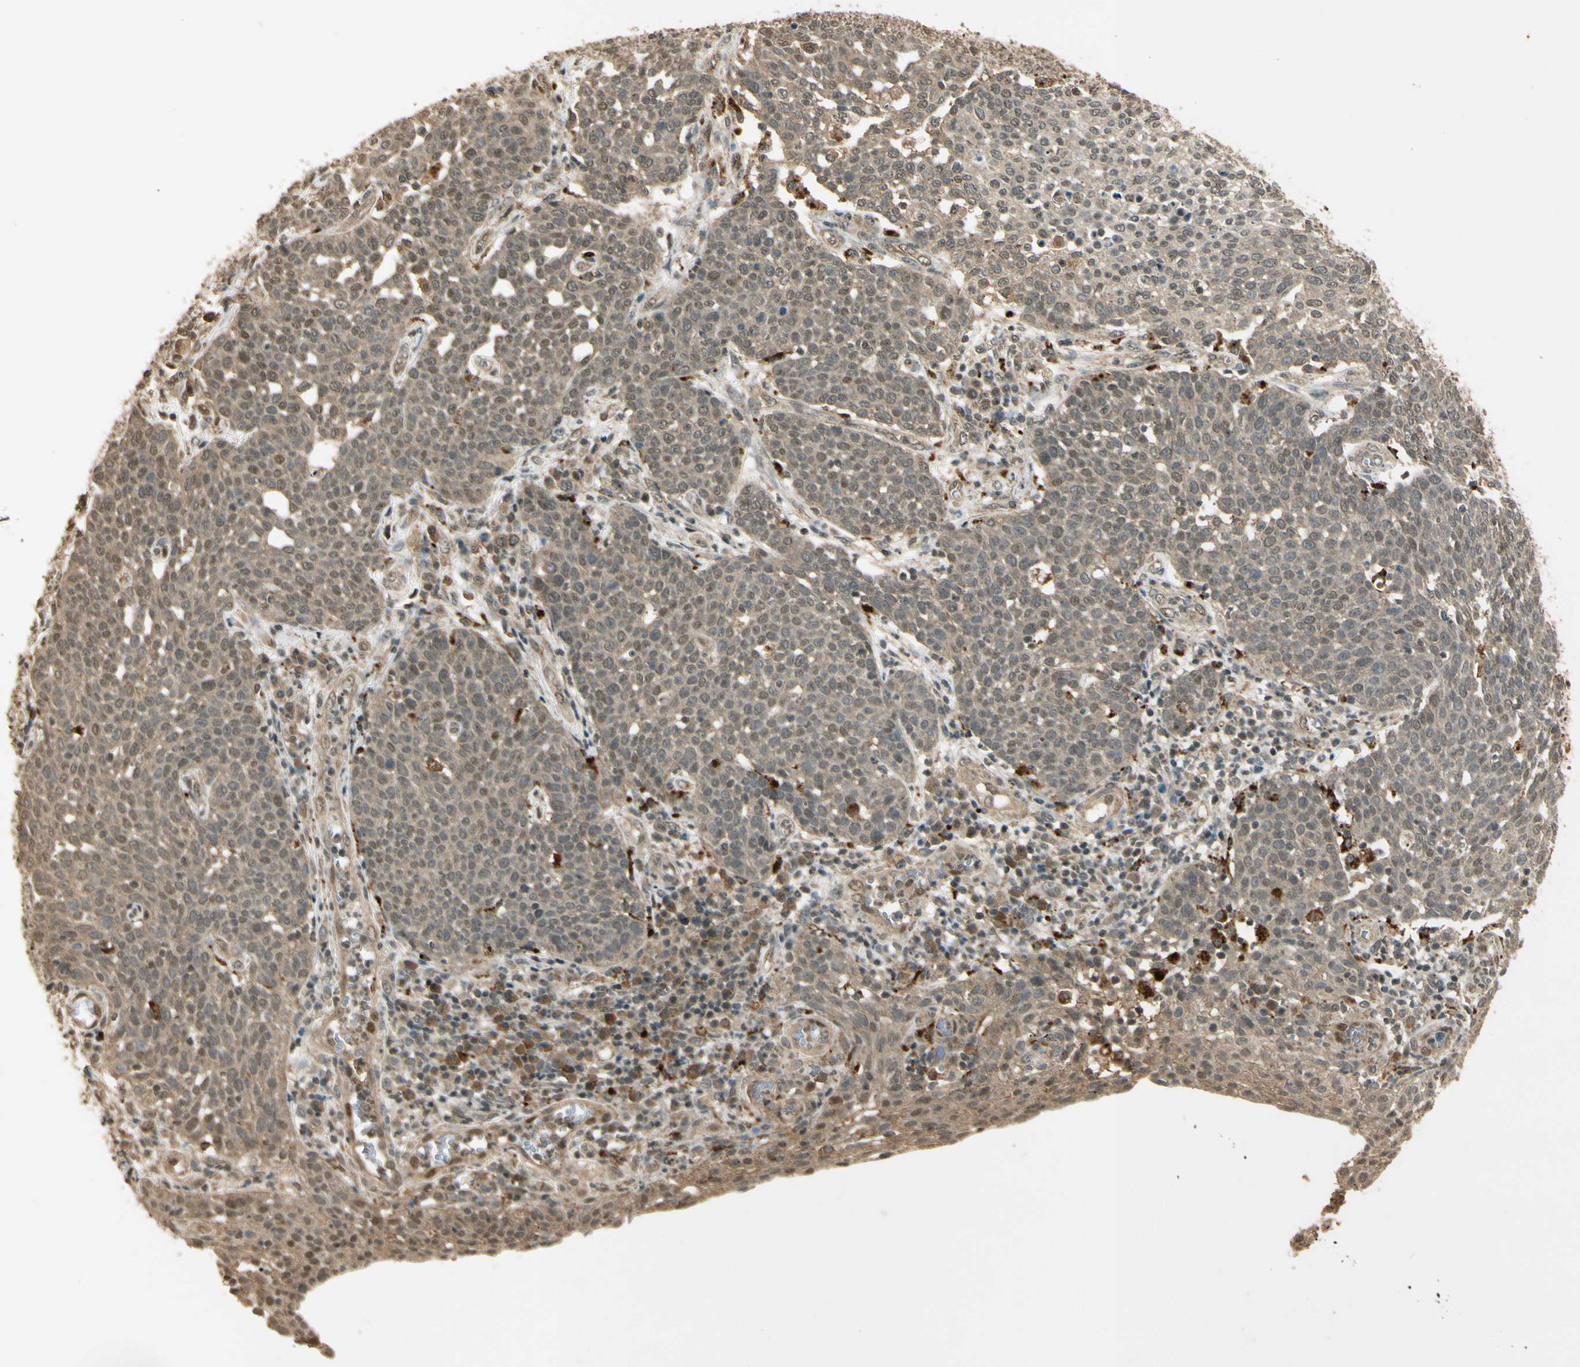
{"staining": {"intensity": "weak", "quantity": ">75%", "location": "cytoplasmic/membranous,nuclear"}, "tissue": "cervical cancer", "cell_type": "Tumor cells", "image_type": "cancer", "snomed": [{"axis": "morphology", "description": "Squamous cell carcinoma, NOS"}, {"axis": "topography", "description": "Cervix"}], "caption": "Tumor cells demonstrate low levels of weak cytoplasmic/membranous and nuclear expression in about >75% of cells in squamous cell carcinoma (cervical). (DAB IHC, brown staining for protein, blue staining for nuclei).", "gene": "GMEB2", "patient": {"sex": "female", "age": 34}}